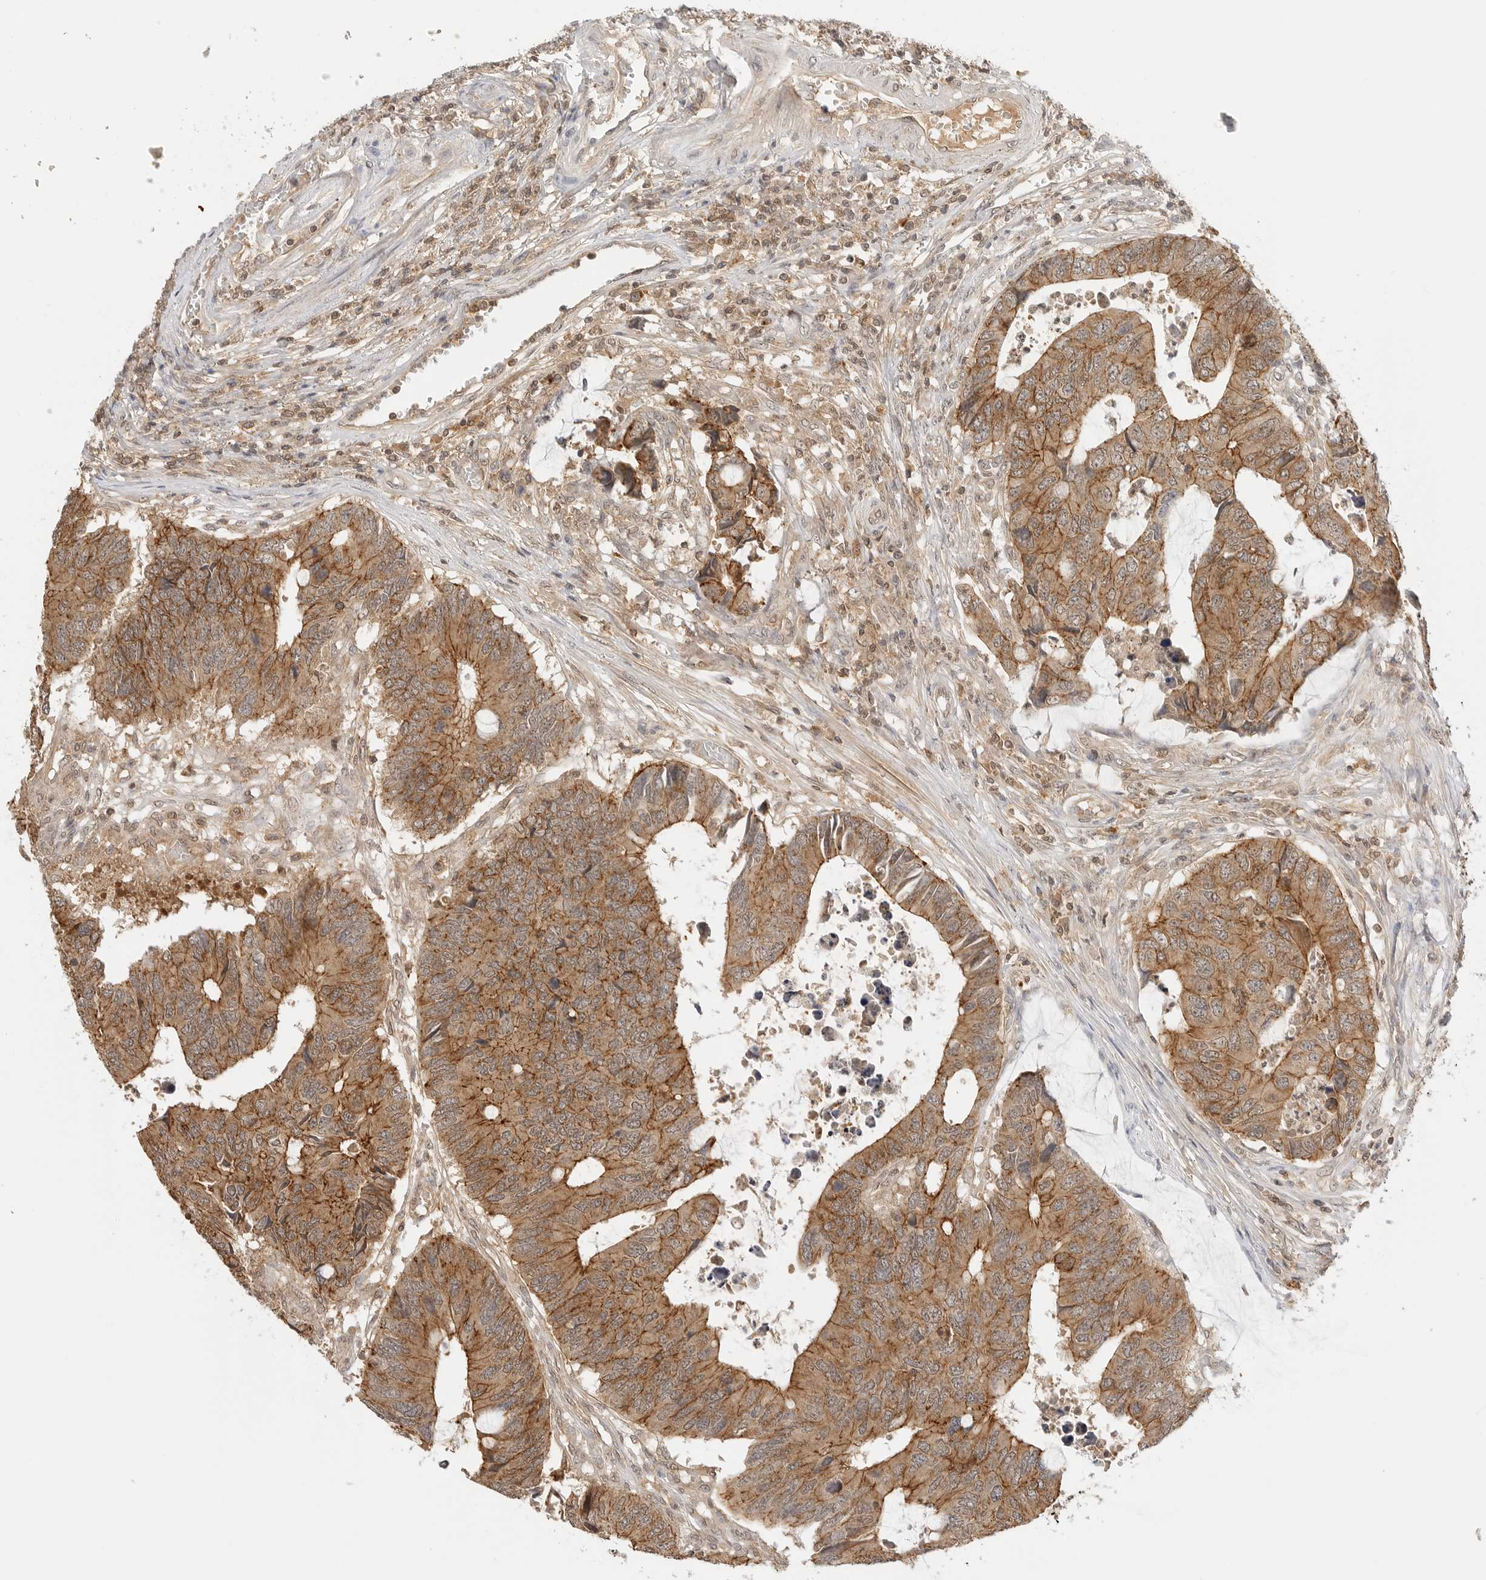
{"staining": {"intensity": "moderate", "quantity": ">75%", "location": "cytoplasmic/membranous"}, "tissue": "colorectal cancer", "cell_type": "Tumor cells", "image_type": "cancer", "snomed": [{"axis": "morphology", "description": "Adenocarcinoma, NOS"}, {"axis": "topography", "description": "Rectum"}], "caption": "This is a photomicrograph of immunohistochemistry staining of colorectal adenocarcinoma, which shows moderate staining in the cytoplasmic/membranous of tumor cells.", "gene": "EPHA1", "patient": {"sex": "male", "age": 84}}